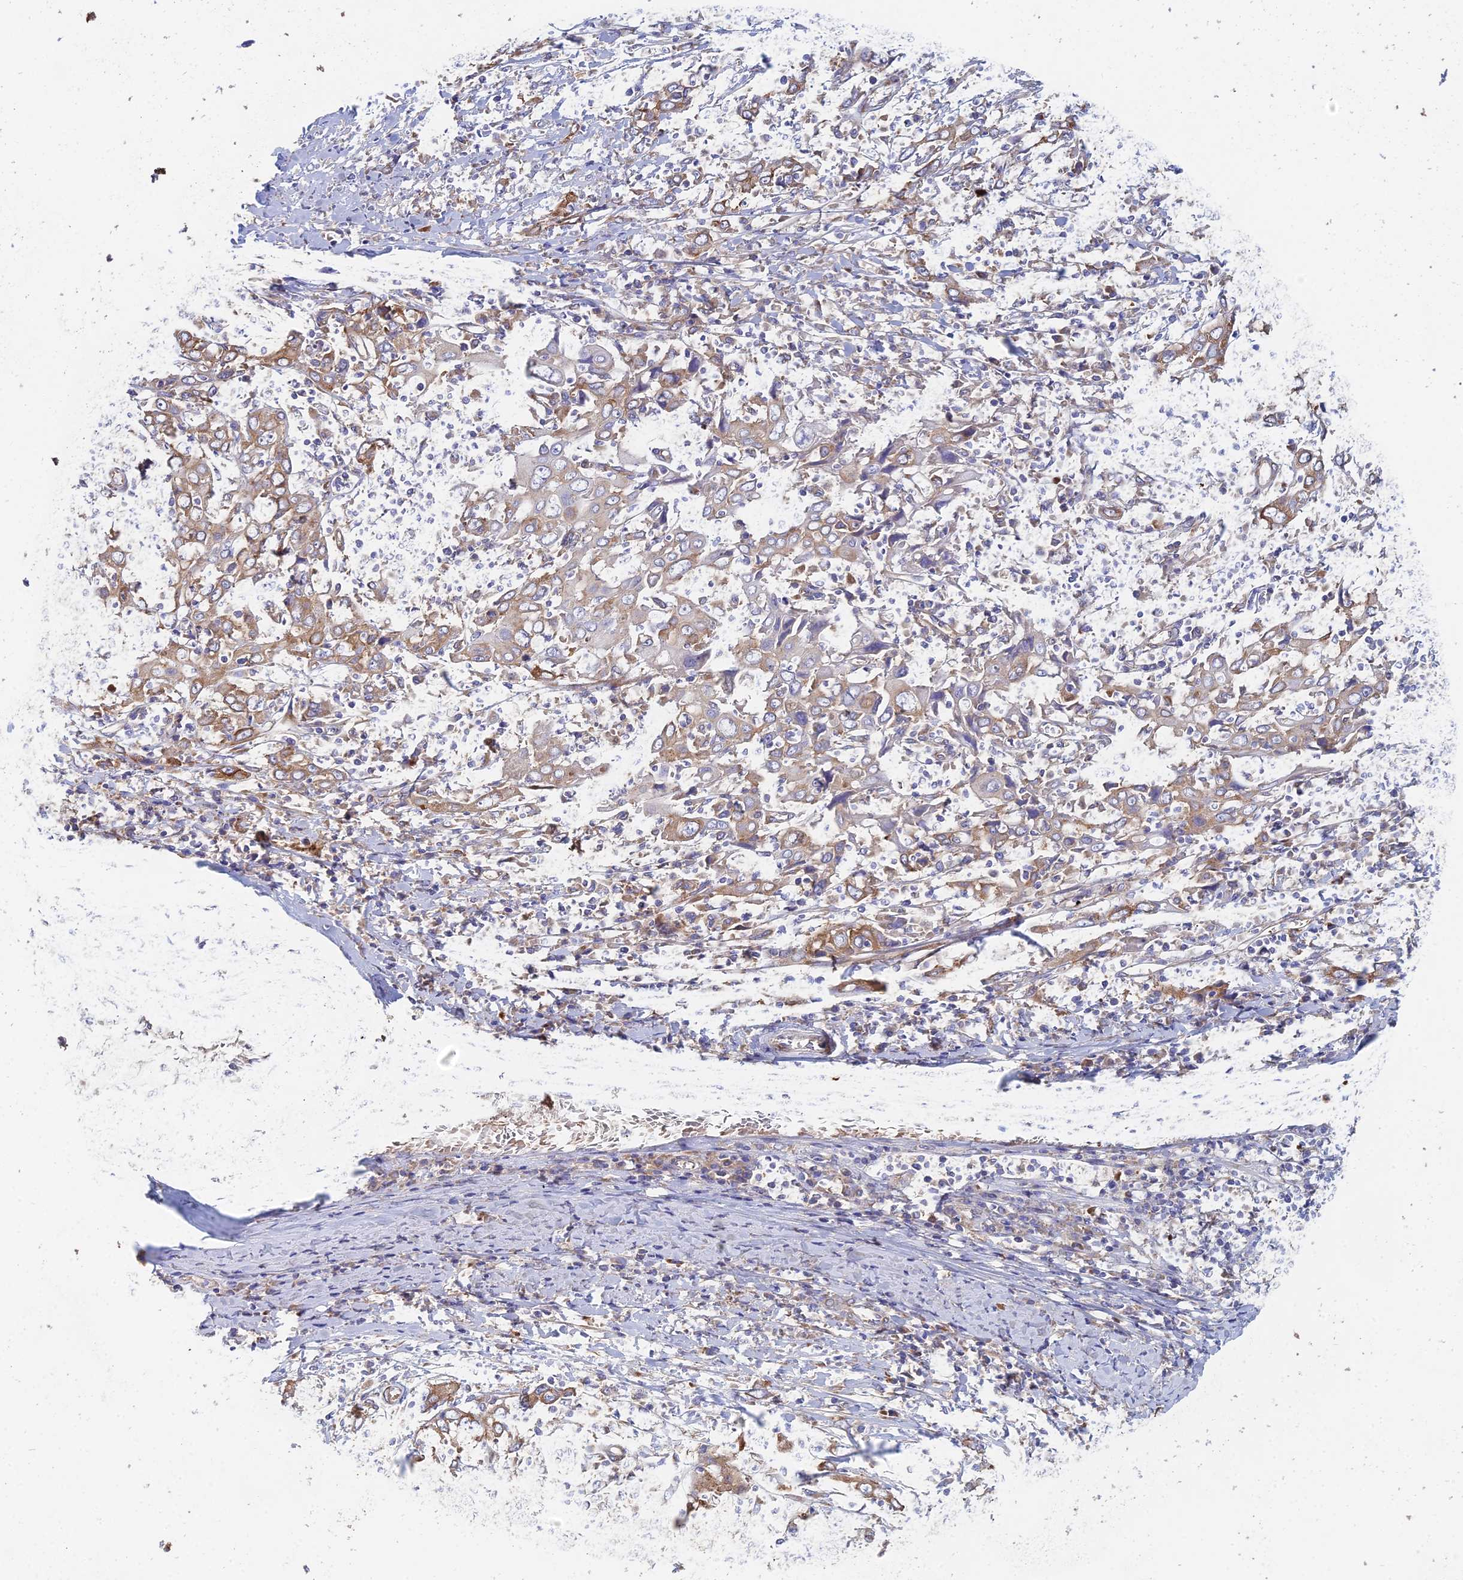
{"staining": {"intensity": "weak", "quantity": "<25%", "location": "cytoplasmic/membranous"}, "tissue": "cervical cancer", "cell_type": "Tumor cells", "image_type": "cancer", "snomed": [{"axis": "morphology", "description": "Squamous cell carcinoma, NOS"}, {"axis": "topography", "description": "Cervix"}], "caption": "A histopathology image of cervical cancer (squamous cell carcinoma) stained for a protein shows no brown staining in tumor cells.", "gene": "ELOF1", "patient": {"sex": "female", "age": 46}}